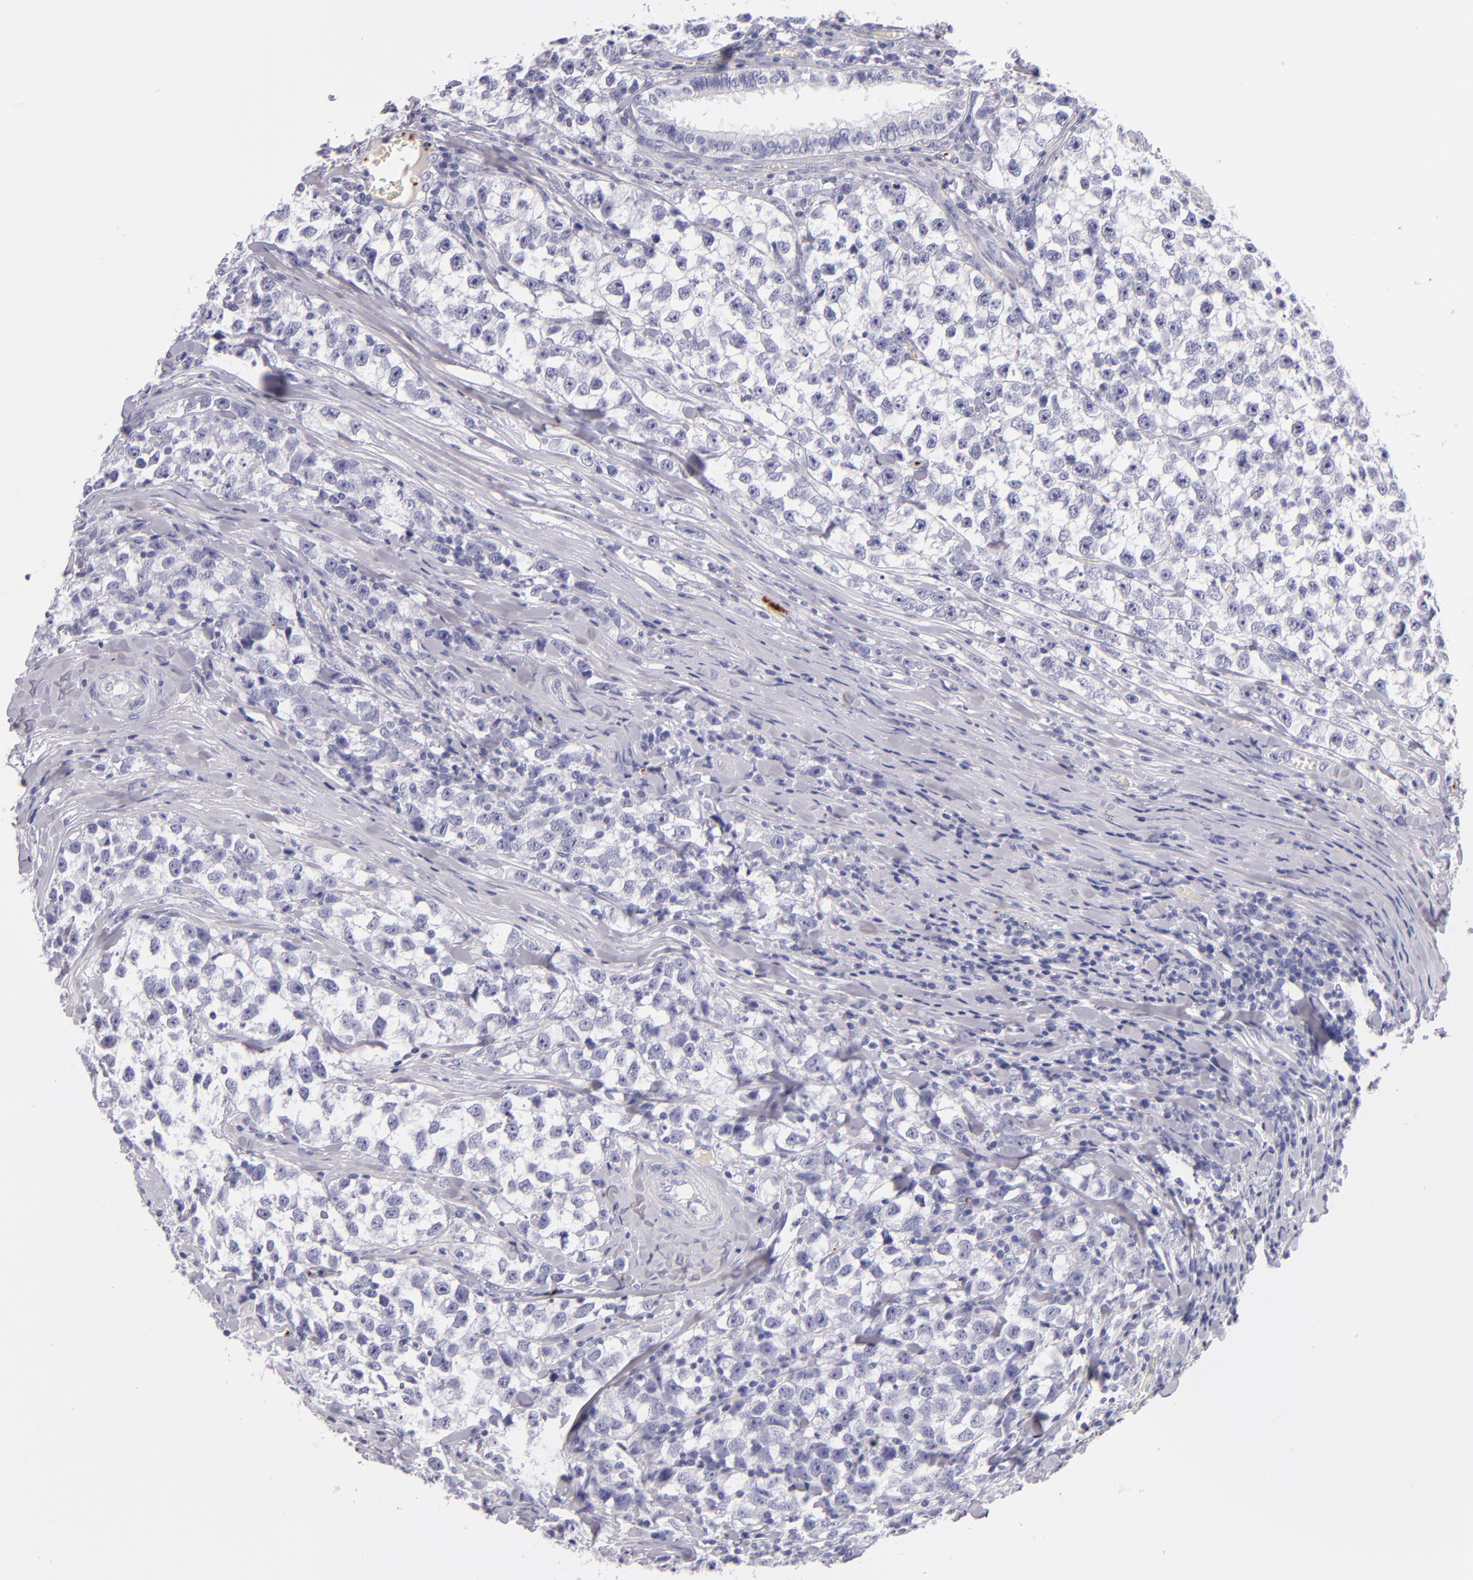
{"staining": {"intensity": "negative", "quantity": "none", "location": "none"}, "tissue": "testis cancer", "cell_type": "Tumor cells", "image_type": "cancer", "snomed": [{"axis": "morphology", "description": "Seminoma, NOS"}, {"axis": "morphology", "description": "Carcinoma, Embryonal, NOS"}, {"axis": "topography", "description": "Testis"}], "caption": "Tumor cells are negative for brown protein staining in testis cancer (embryonal carcinoma).", "gene": "GP1BA", "patient": {"sex": "male", "age": 30}}